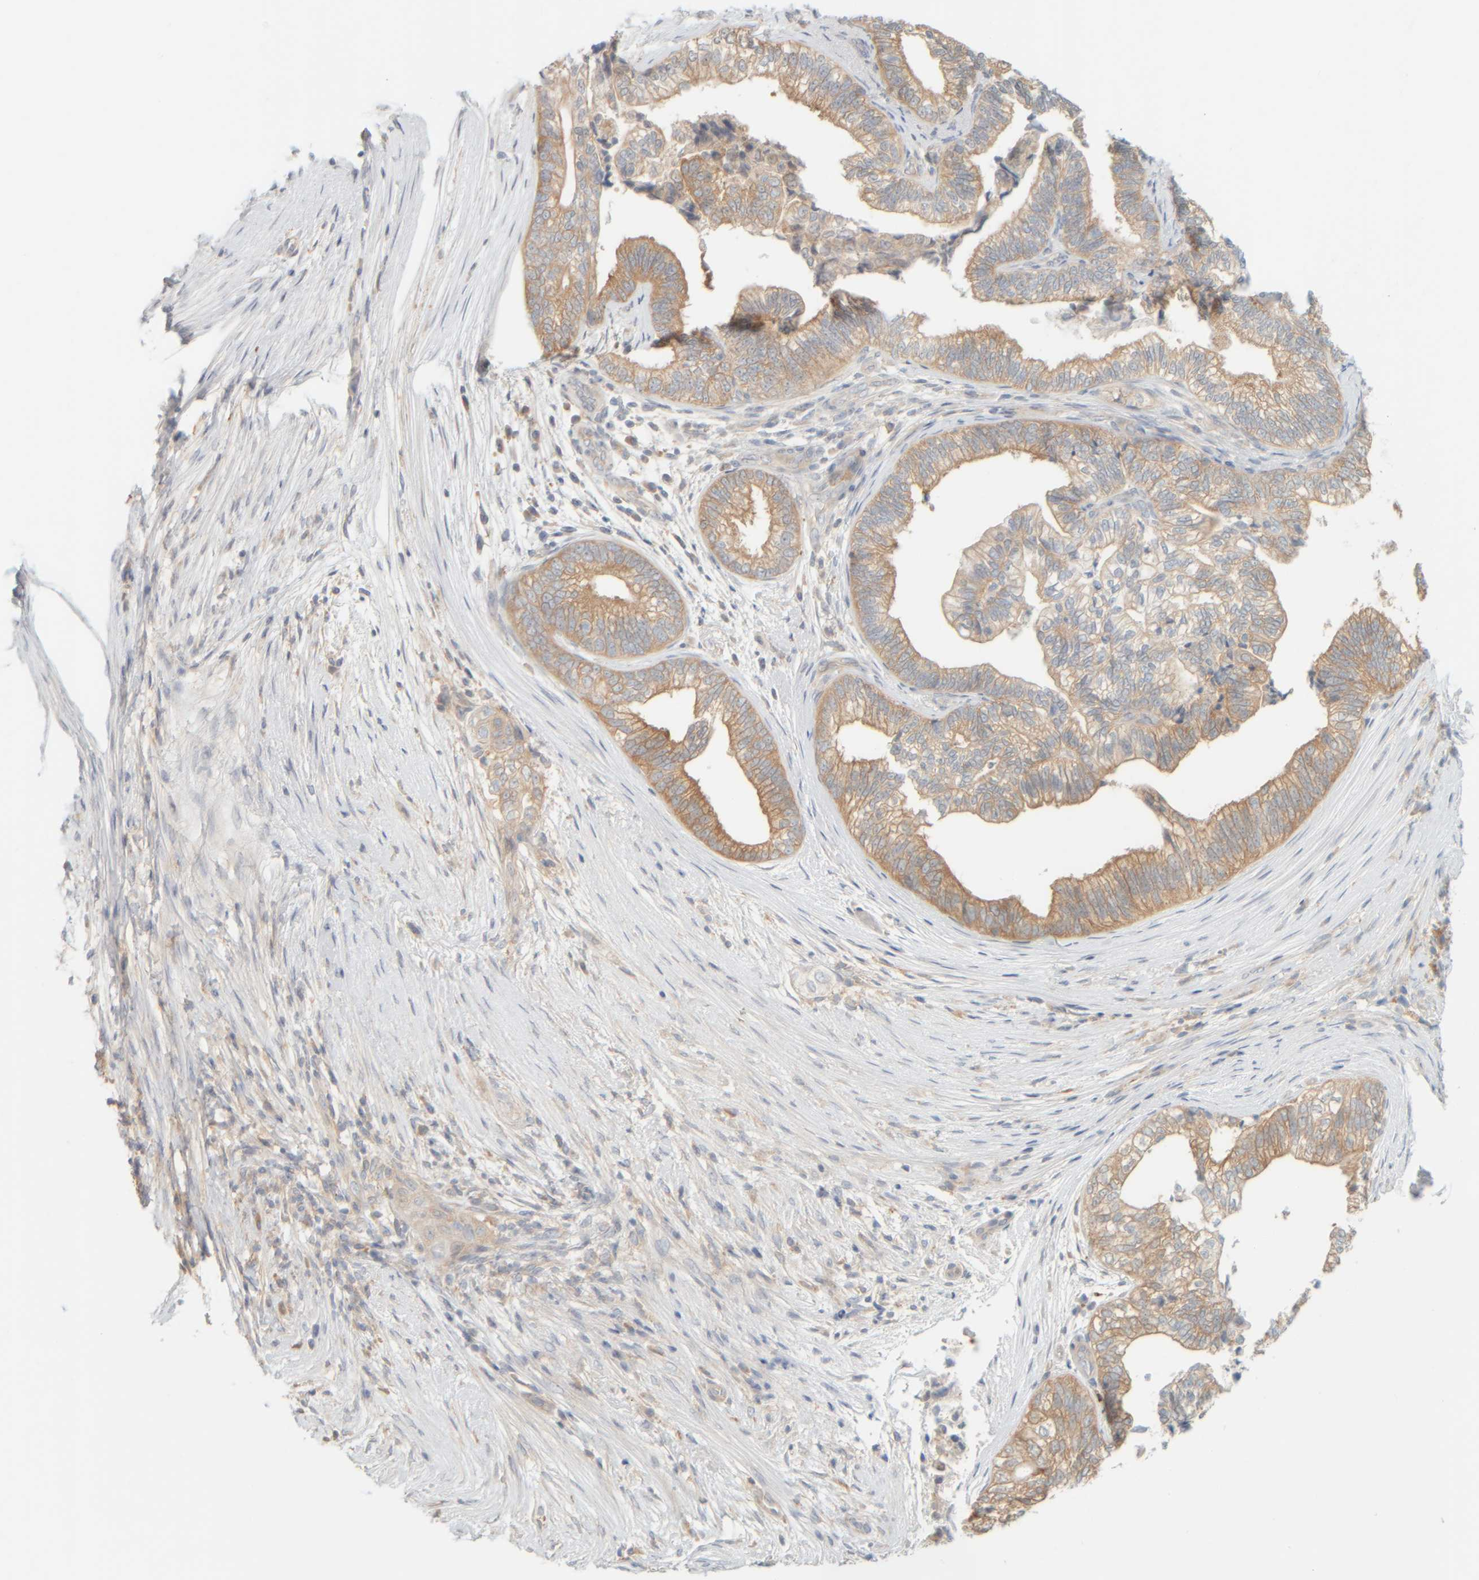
{"staining": {"intensity": "moderate", "quantity": ">75%", "location": "cytoplasmic/membranous"}, "tissue": "pancreatic cancer", "cell_type": "Tumor cells", "image_type": "cancer", "snomed": [{"axis": "morphology", "description": "Adenocarcinoma, NOS"}, {"axis": "topography", "description": "Pancreas"}], "caption": "This photomicrograph displays immunohistochemistry staining of human pancreatic adenocarcinoma, with medium moderate cytoplasmic/membranous staining in about >75% of tumor cells.", "gene": "PTGES3L-AARSD1", "patient": {"sex": "male", "age": 72}}